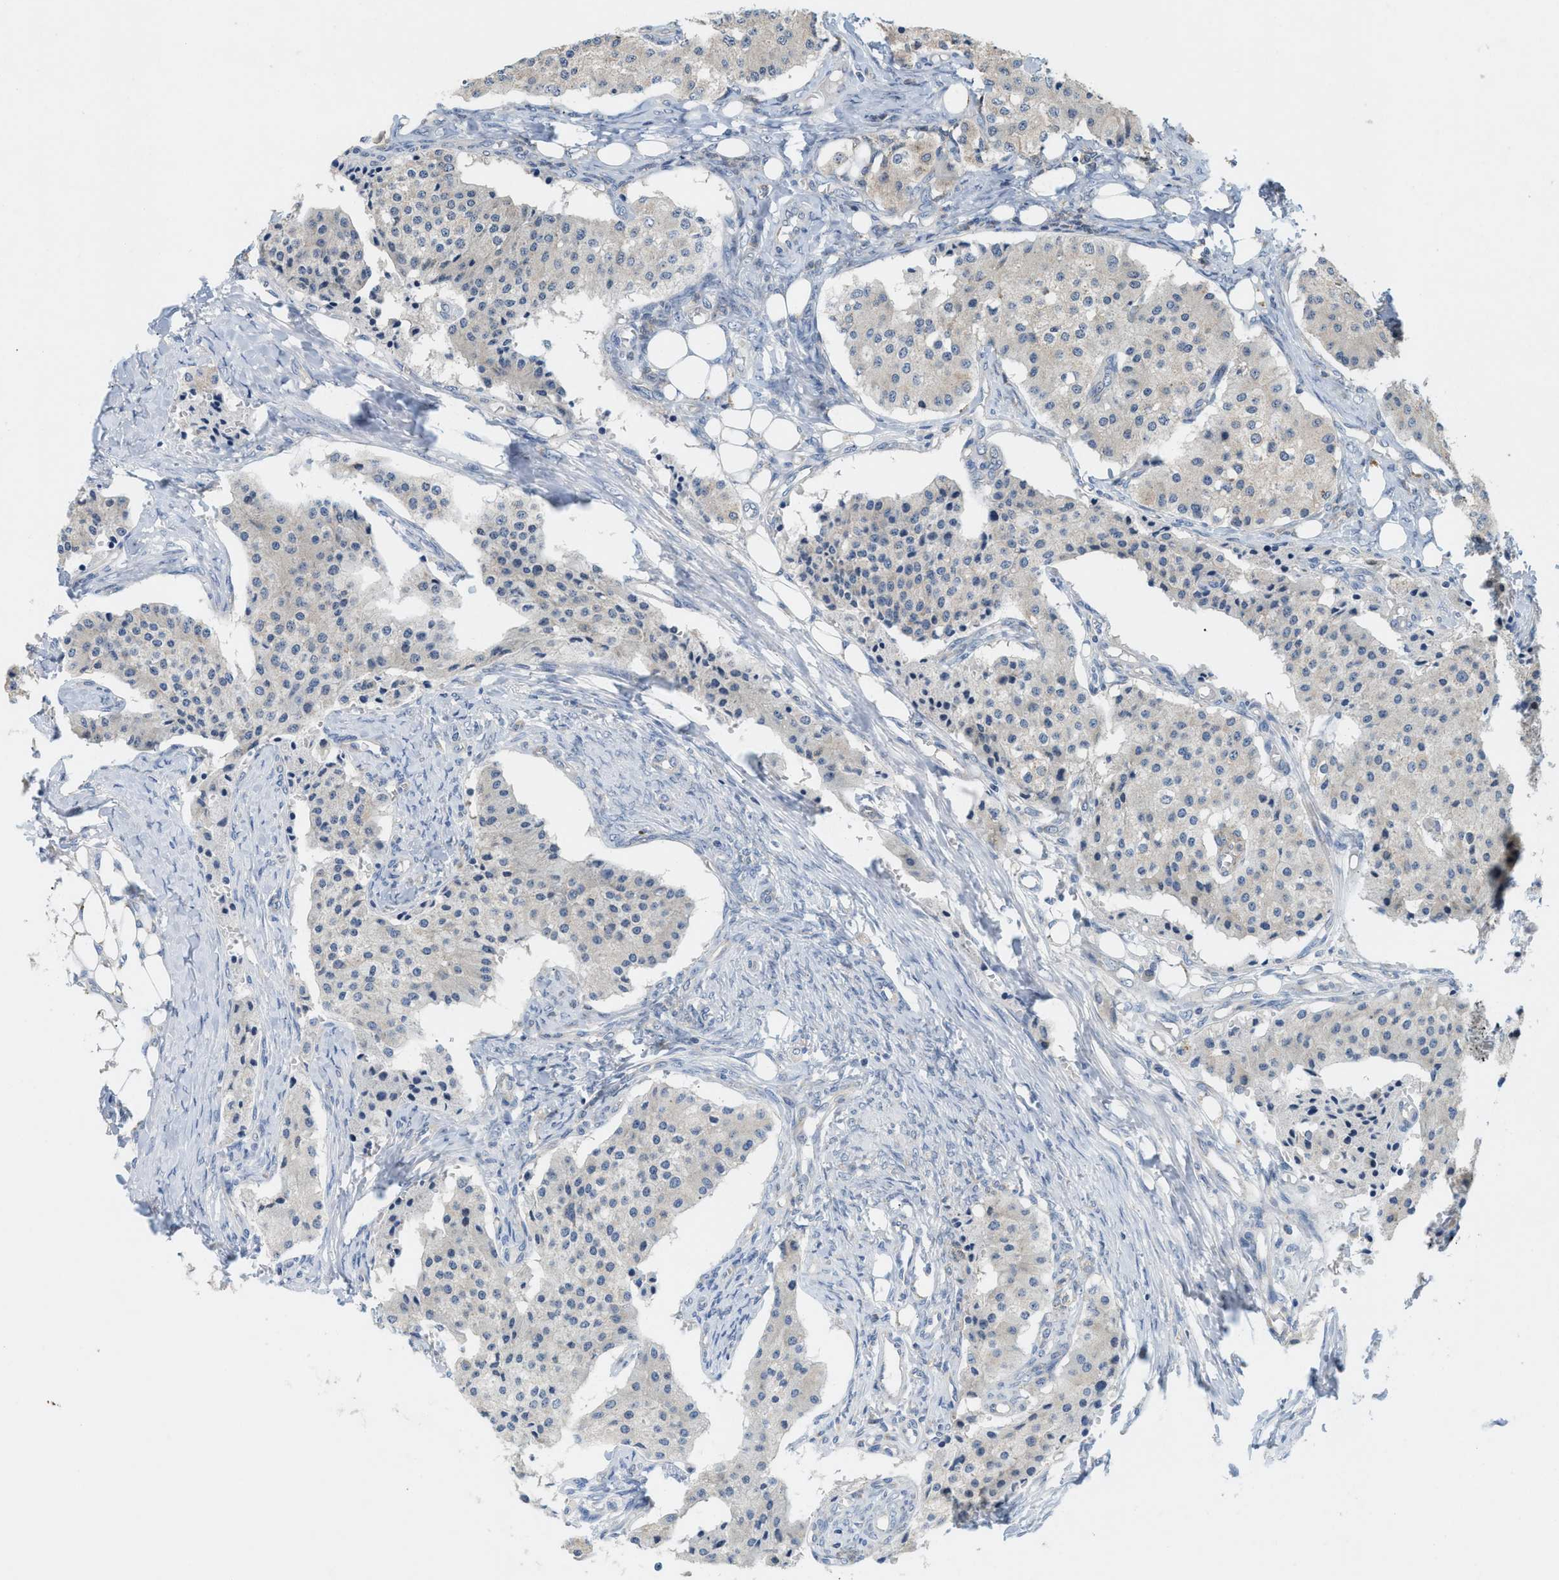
{"staining": {"intensity": "negative", "quantity": "none", "location": "none"}, "tissue": "carcinoid", "cell_type": "Tumor cells", "image_type": "cancer", "snomed": [{"axis": "morphology", "description": "Carcinoid, malignant, NOS"}, {"axis": "topography", "description": "Colon"}], "caption": "Human carcinoid stained for a protein using IHC exhibits no expression in tumor cells.", "gene": "UBAP2", "patient": {"sex": "female", "age": 52}}